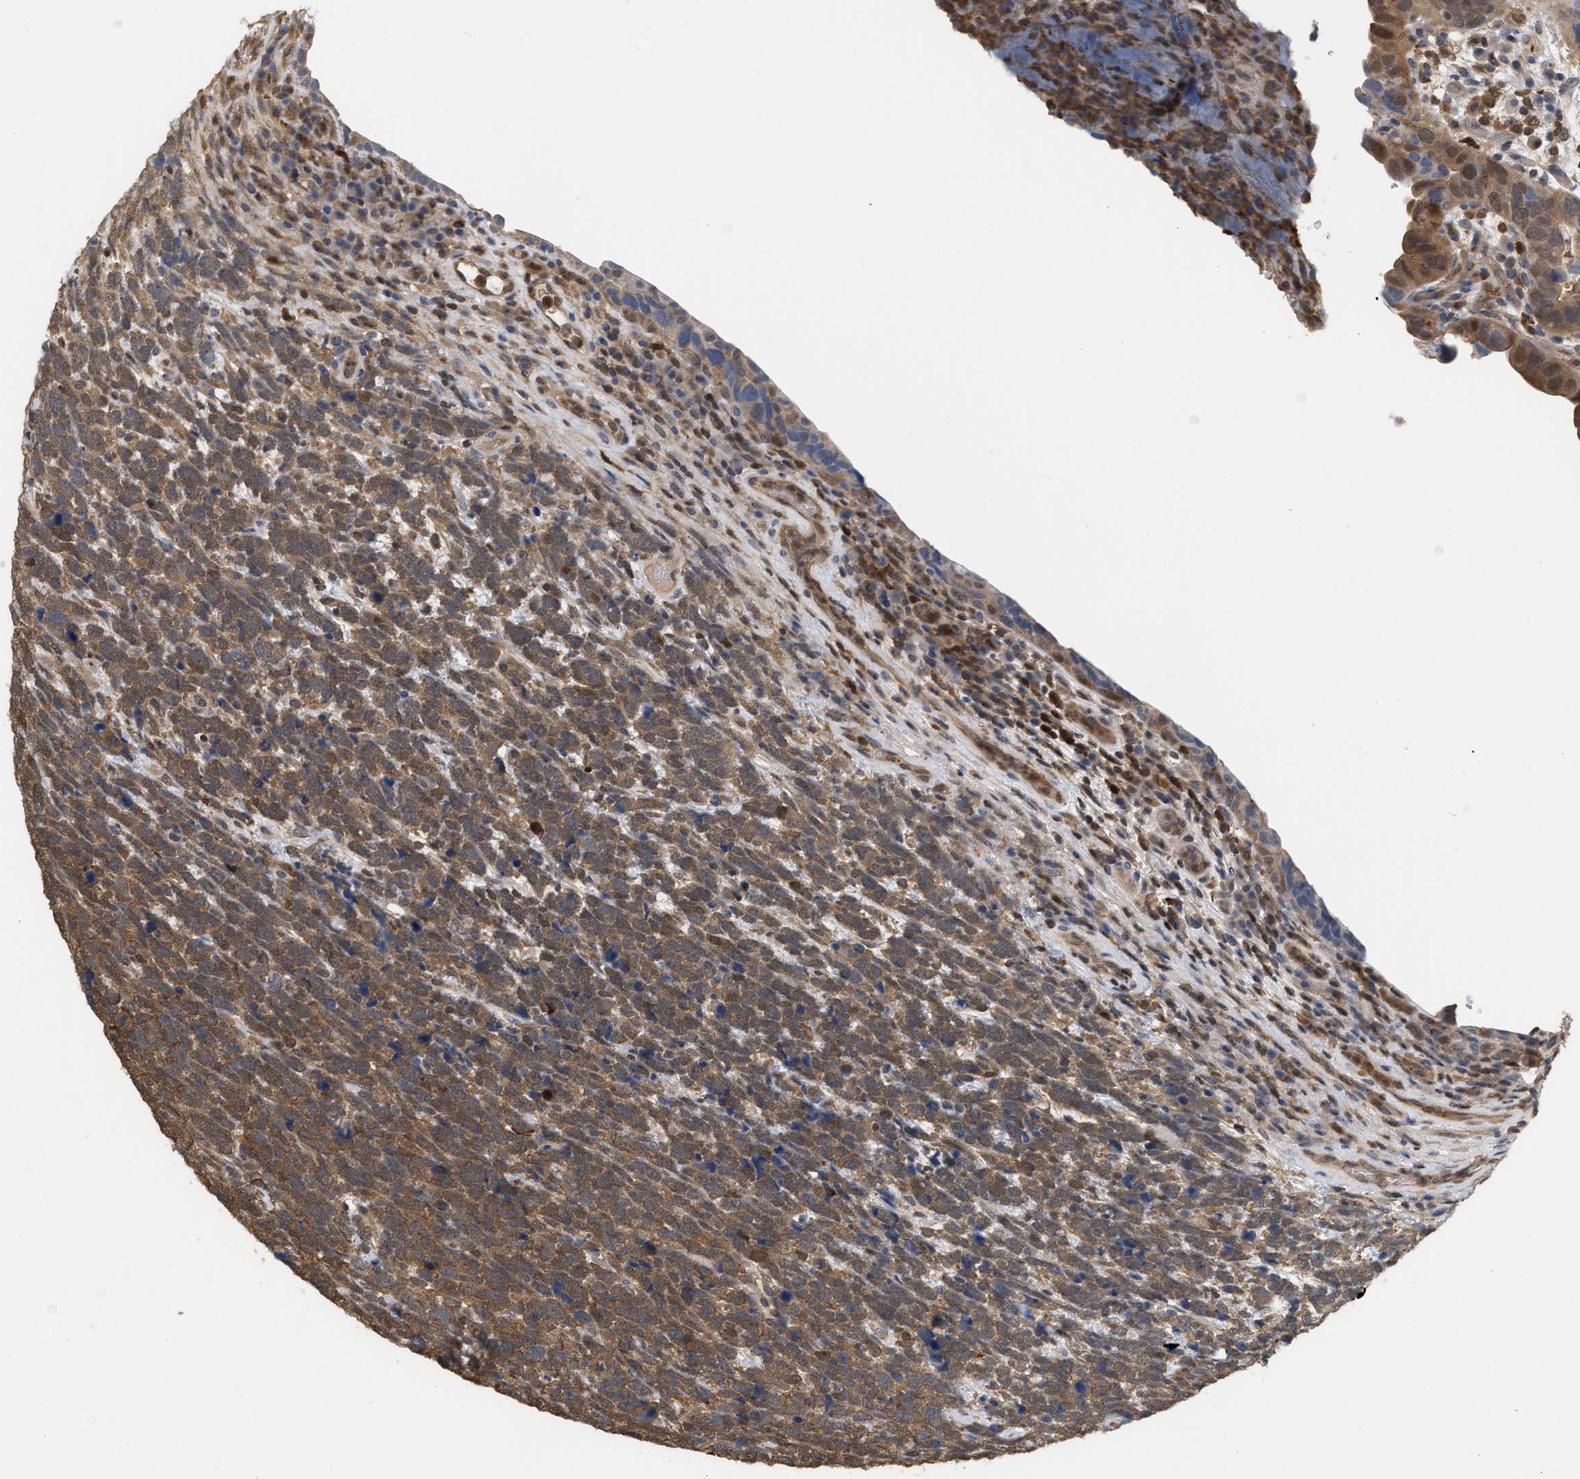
{"staining": {"intensity": "moderate", "quantity": ">75%", "location": "cytoplasmic/membranous"}, "tissue": "urothelial cancer", "cell_type": "Tumor cells", "image_type": "cancer", "snomed": [{"axis": "morphology", "description": "Urothelial carcinoma, High grade"}, {"axis": "topography", "description": "Urinary bladder"}], "caption": "Approximately >75% of tumor cells in high-grade urothelial carcinoma reveal moderate cytoplasmic/membranous protein staining as visualized by brown immunohistochemical staining.", "gene": "MTPN", "patient": {"sex": "female", "age": 82}}